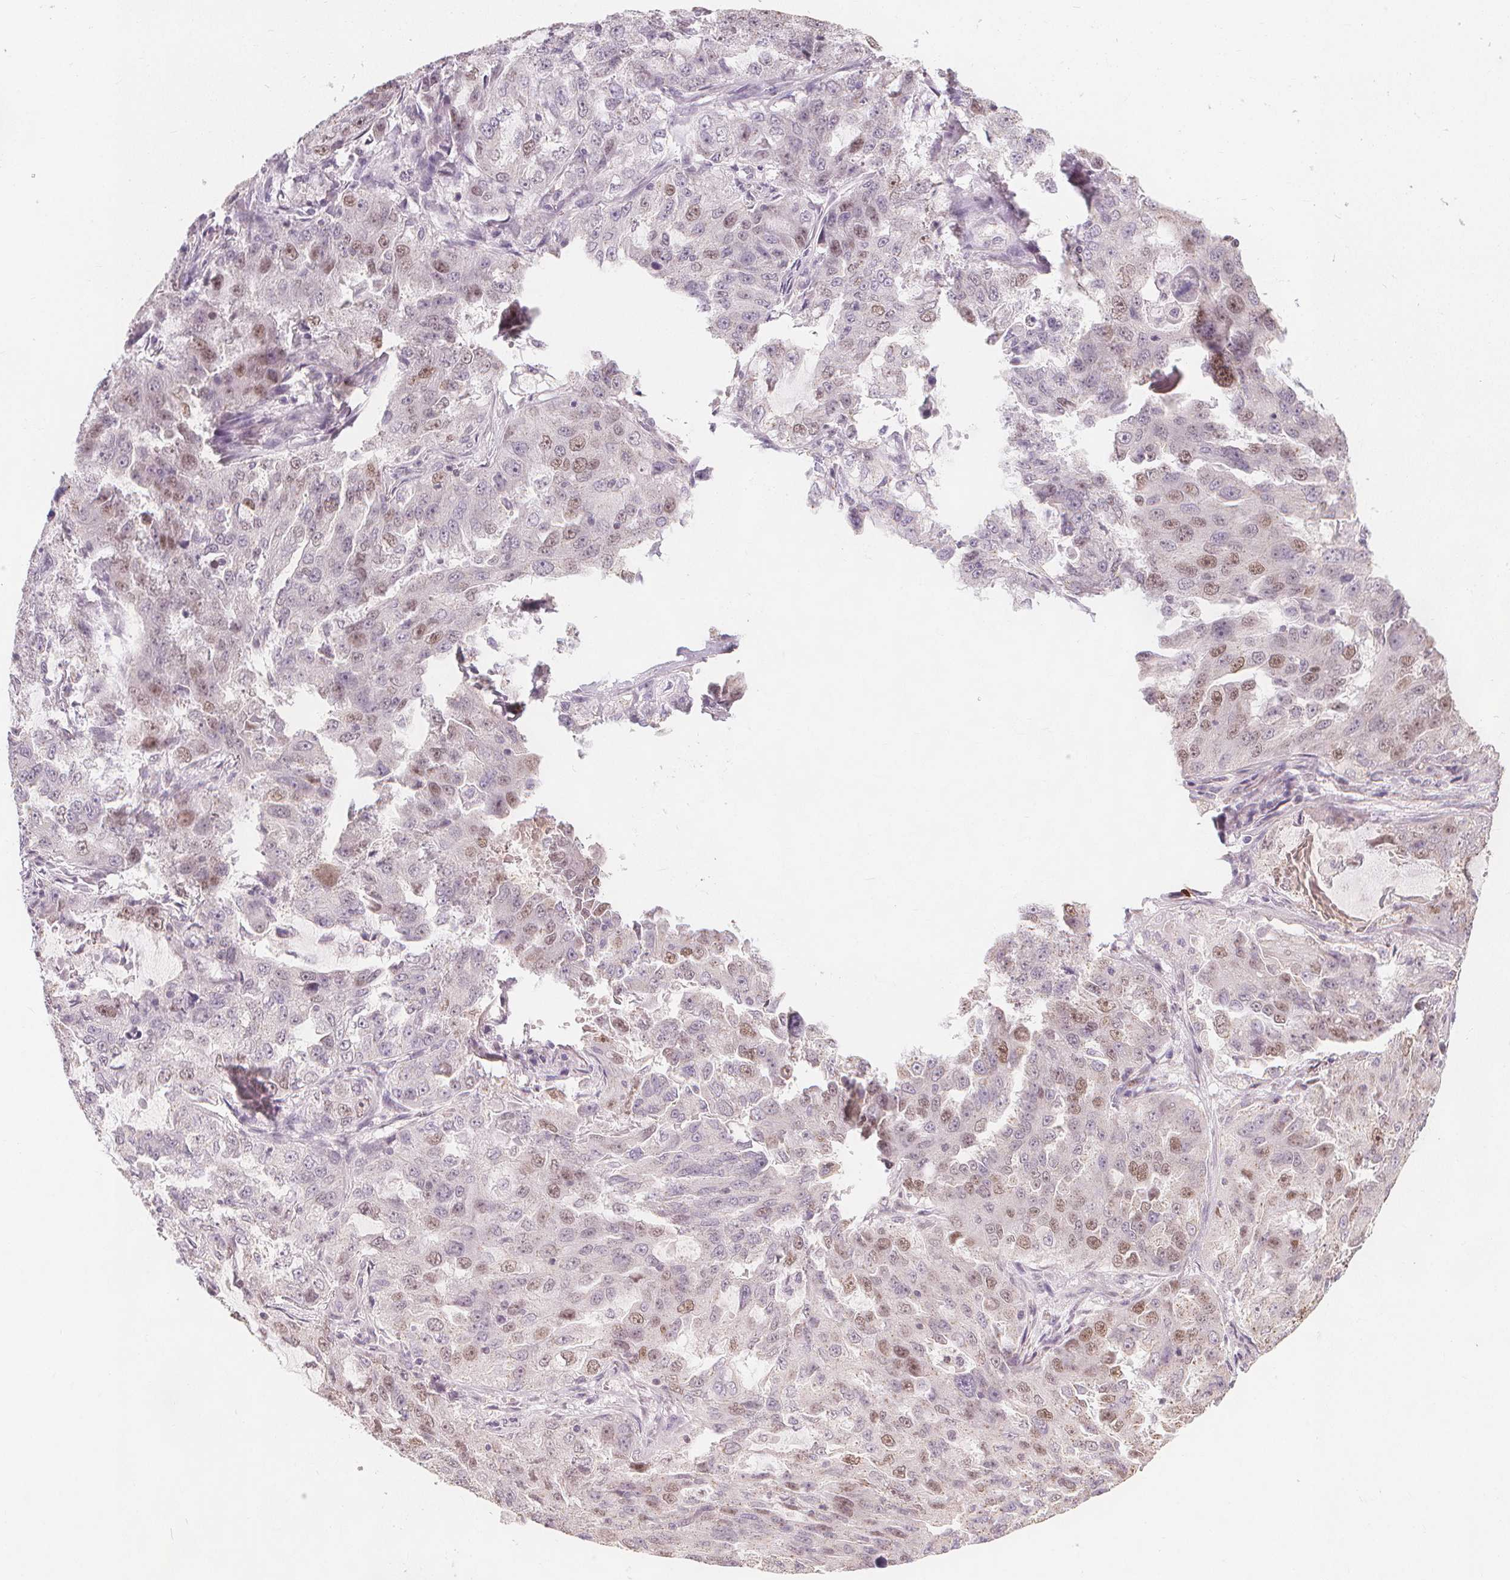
{"staining": {"intensity": "moderate", "quantity": "<25%", "location": "nuclear"}, "tissue": "lung cancer", "cell_type": "Tumor cells", "image_type": "cancer", "snomed": [{"axis": "morphology", "description": "Adenocarcinoma, NOS"}, {"axis": "topography", "description": "Lung"}], "caption": "Immunohistochemical staining of human adenocarcinoma (lung) demonstrates low levels of moderate nuclear positivity in about <25% of tumor cells.", "gene": "TIPIN", "patient": {"sex": "female", "age": 61}}